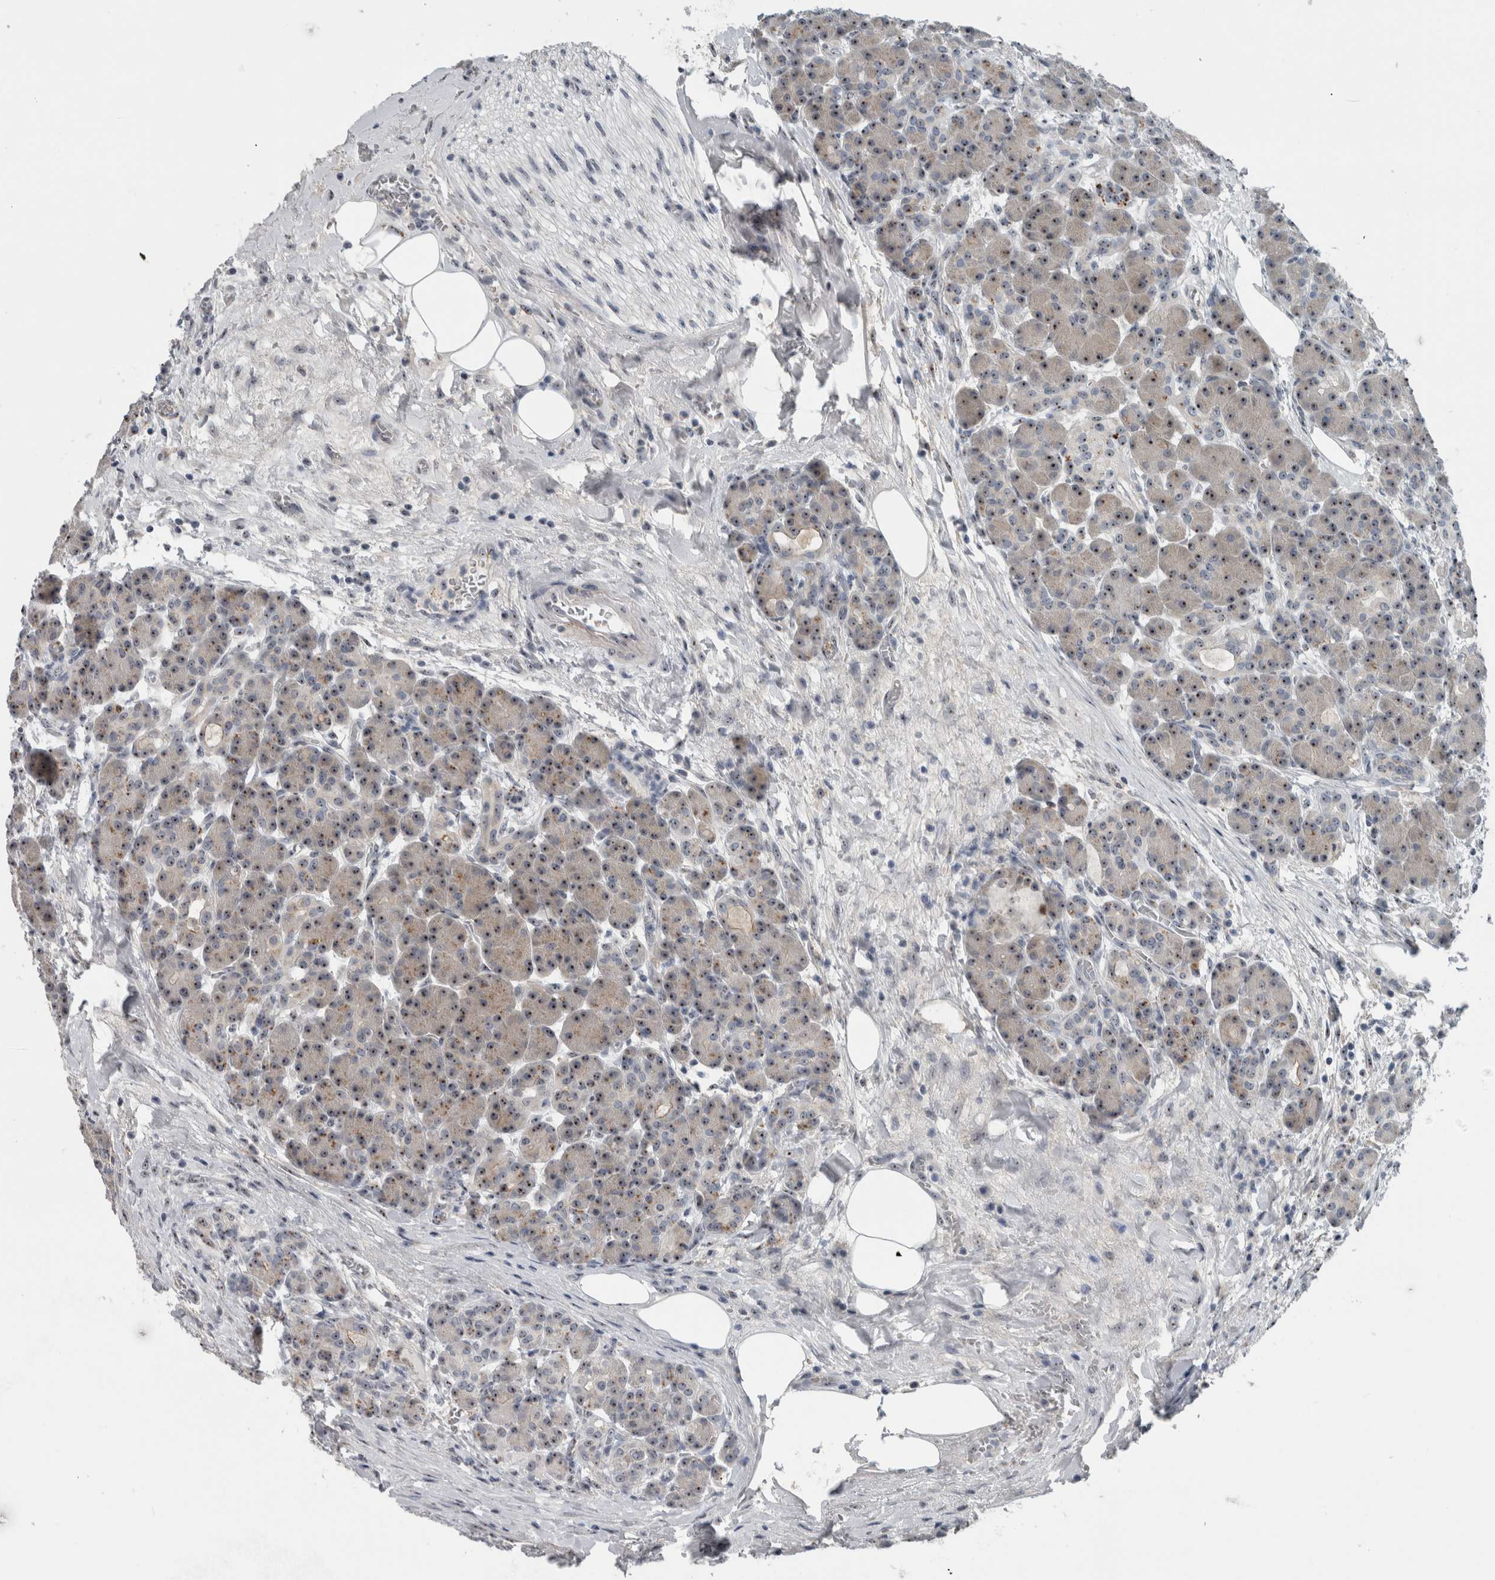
{"staining": {"intensity": "moderate", "quantity": ">75%", "location": "nuclear"}, "tissue": "pancreas", "cell_type": "Exocrine glandular cells", "image_type": "normal", "snomed": [{"axis": "morphology", "description": "Normal tissue, NOS"}, {"axis": "topography", "description": "Pancreas"}], "caption": "Protein staining displays moderate nuclear expression in about >75% of exocrine glandular cells in benign pancreas.", "gene": "UTP6", "patient": {"sex": "male", "age": 63}}